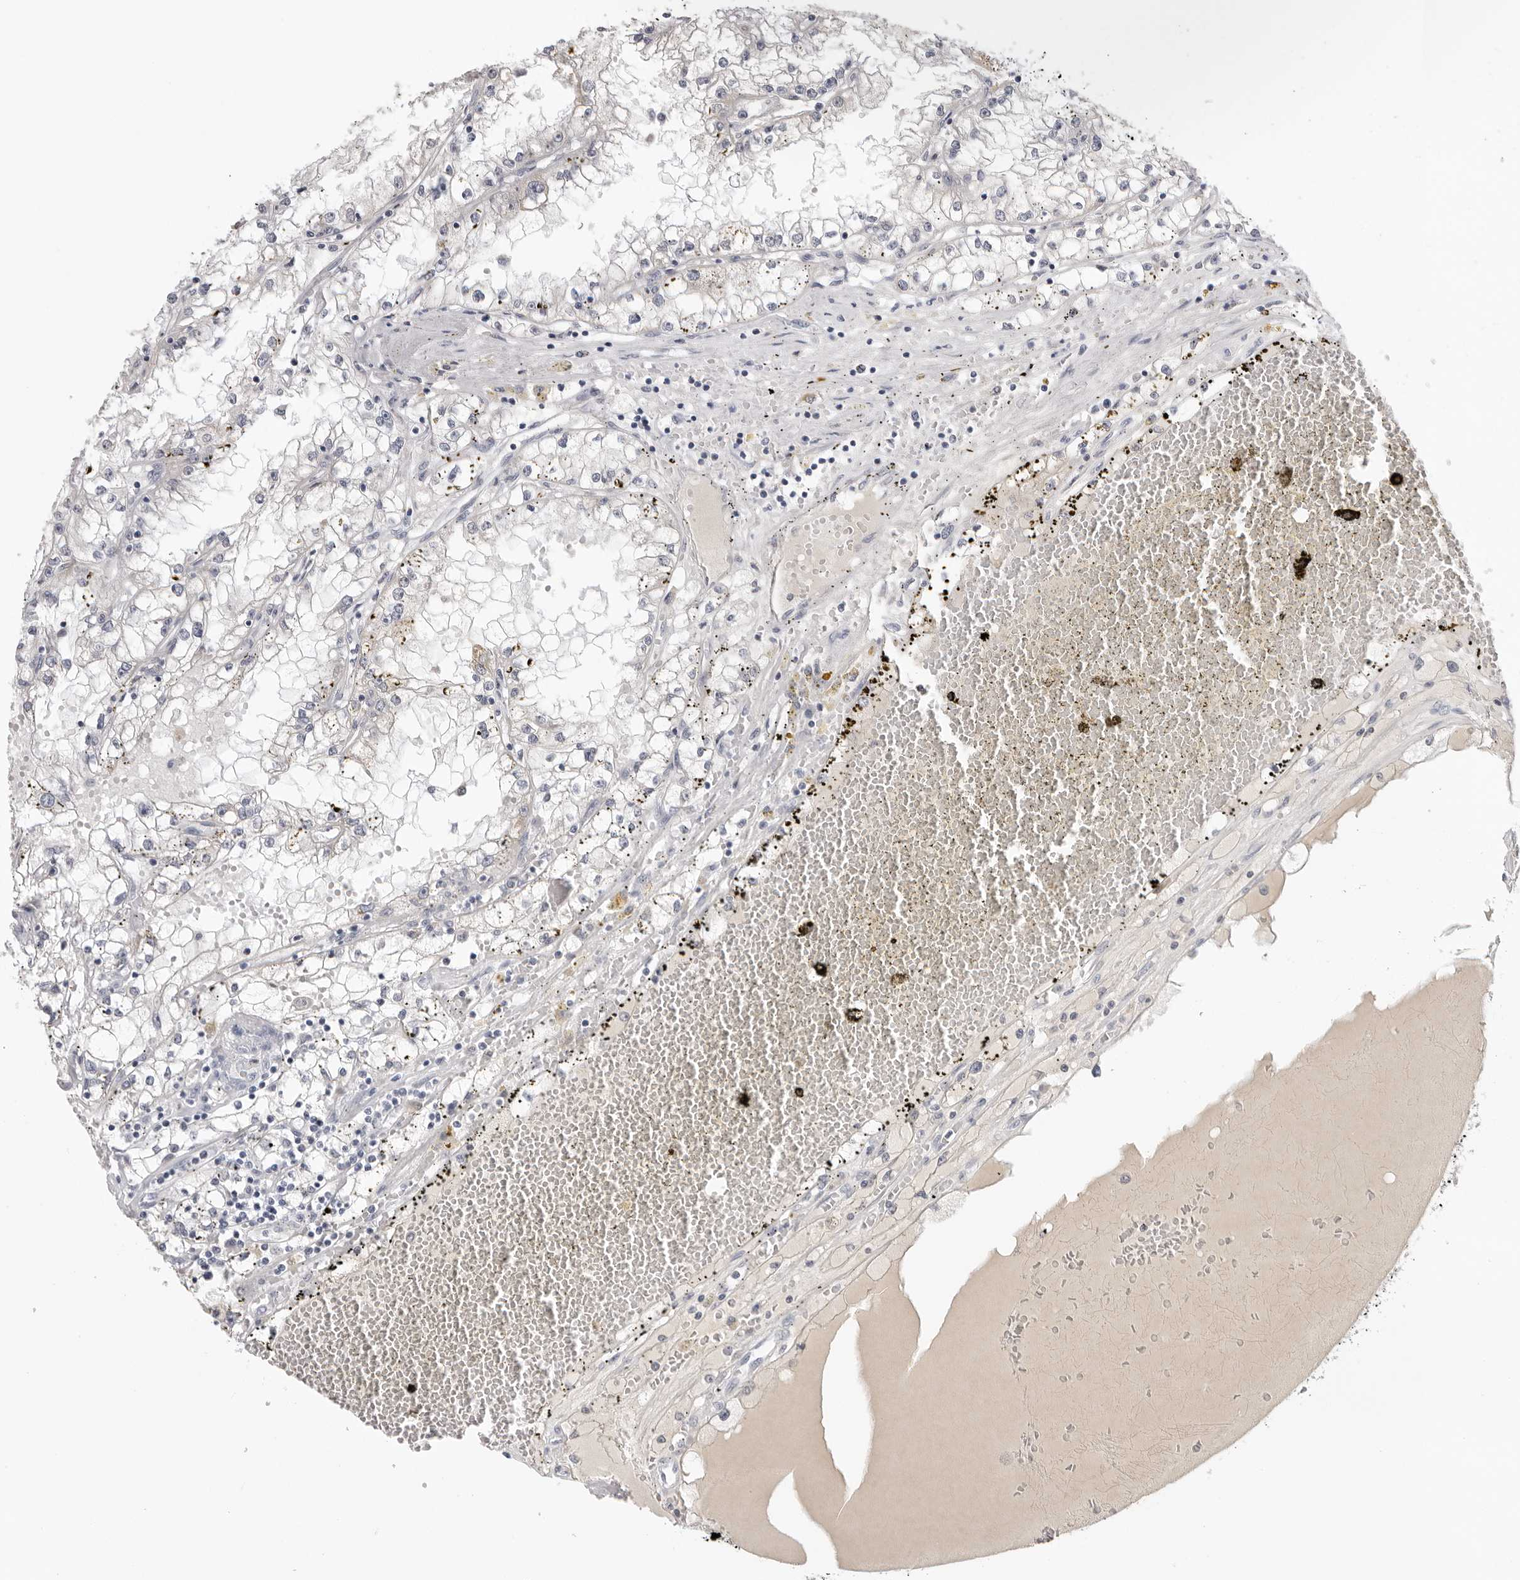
{"staining": {"intensity": "negative", "quantity": "none", "location": "none"}, "tissue": "renal cancer", "cell_type": "Tumor cells", "image_type": "cancer", "snomed": [{"axis": "morphology", "description": "Adenocarcinoma, NOS"}, {"axis": "topography", "description": "Kidney"}], "caption": "Photomicrograph shows no significant protein positivity in tumor cells of renal adenocarcinoma.", "gene": "ZNF502", "patient": {"sex": "male", "age": 56}}